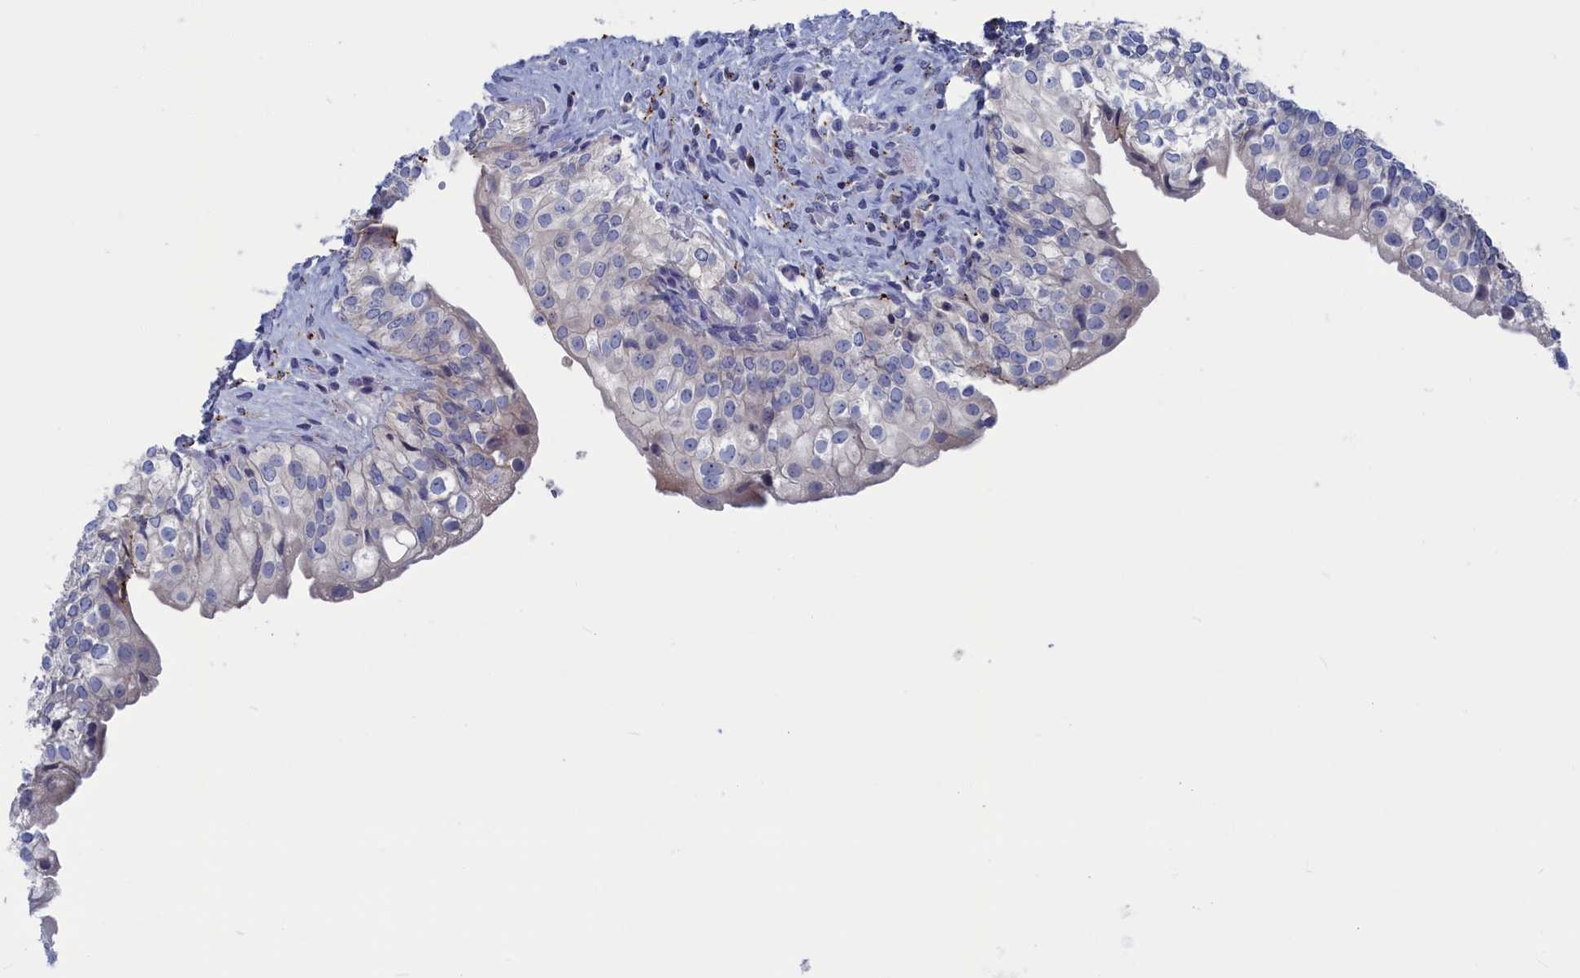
{"staining": {"intensity": "moderate", "quantity": "<25%", "location": "cytoplasmic/membranous"}, "tissue": "urinary bladder", "cell_type": "Urothelial cells", "image_type": "normal", "snomed": [{"axis": "morphology", "description": "Normal tissue, NOS"}, {"axis": "topography", "description": "Urinary bladder"}], "caption": "This image exhibits IHC staining of normal human urinary bladder, with low moderate cytoplasmic/membranous expression in approximately <25% of urothelial cells.", "gene": "CEND1", "patient": {"sex": "male", "age": 55}}